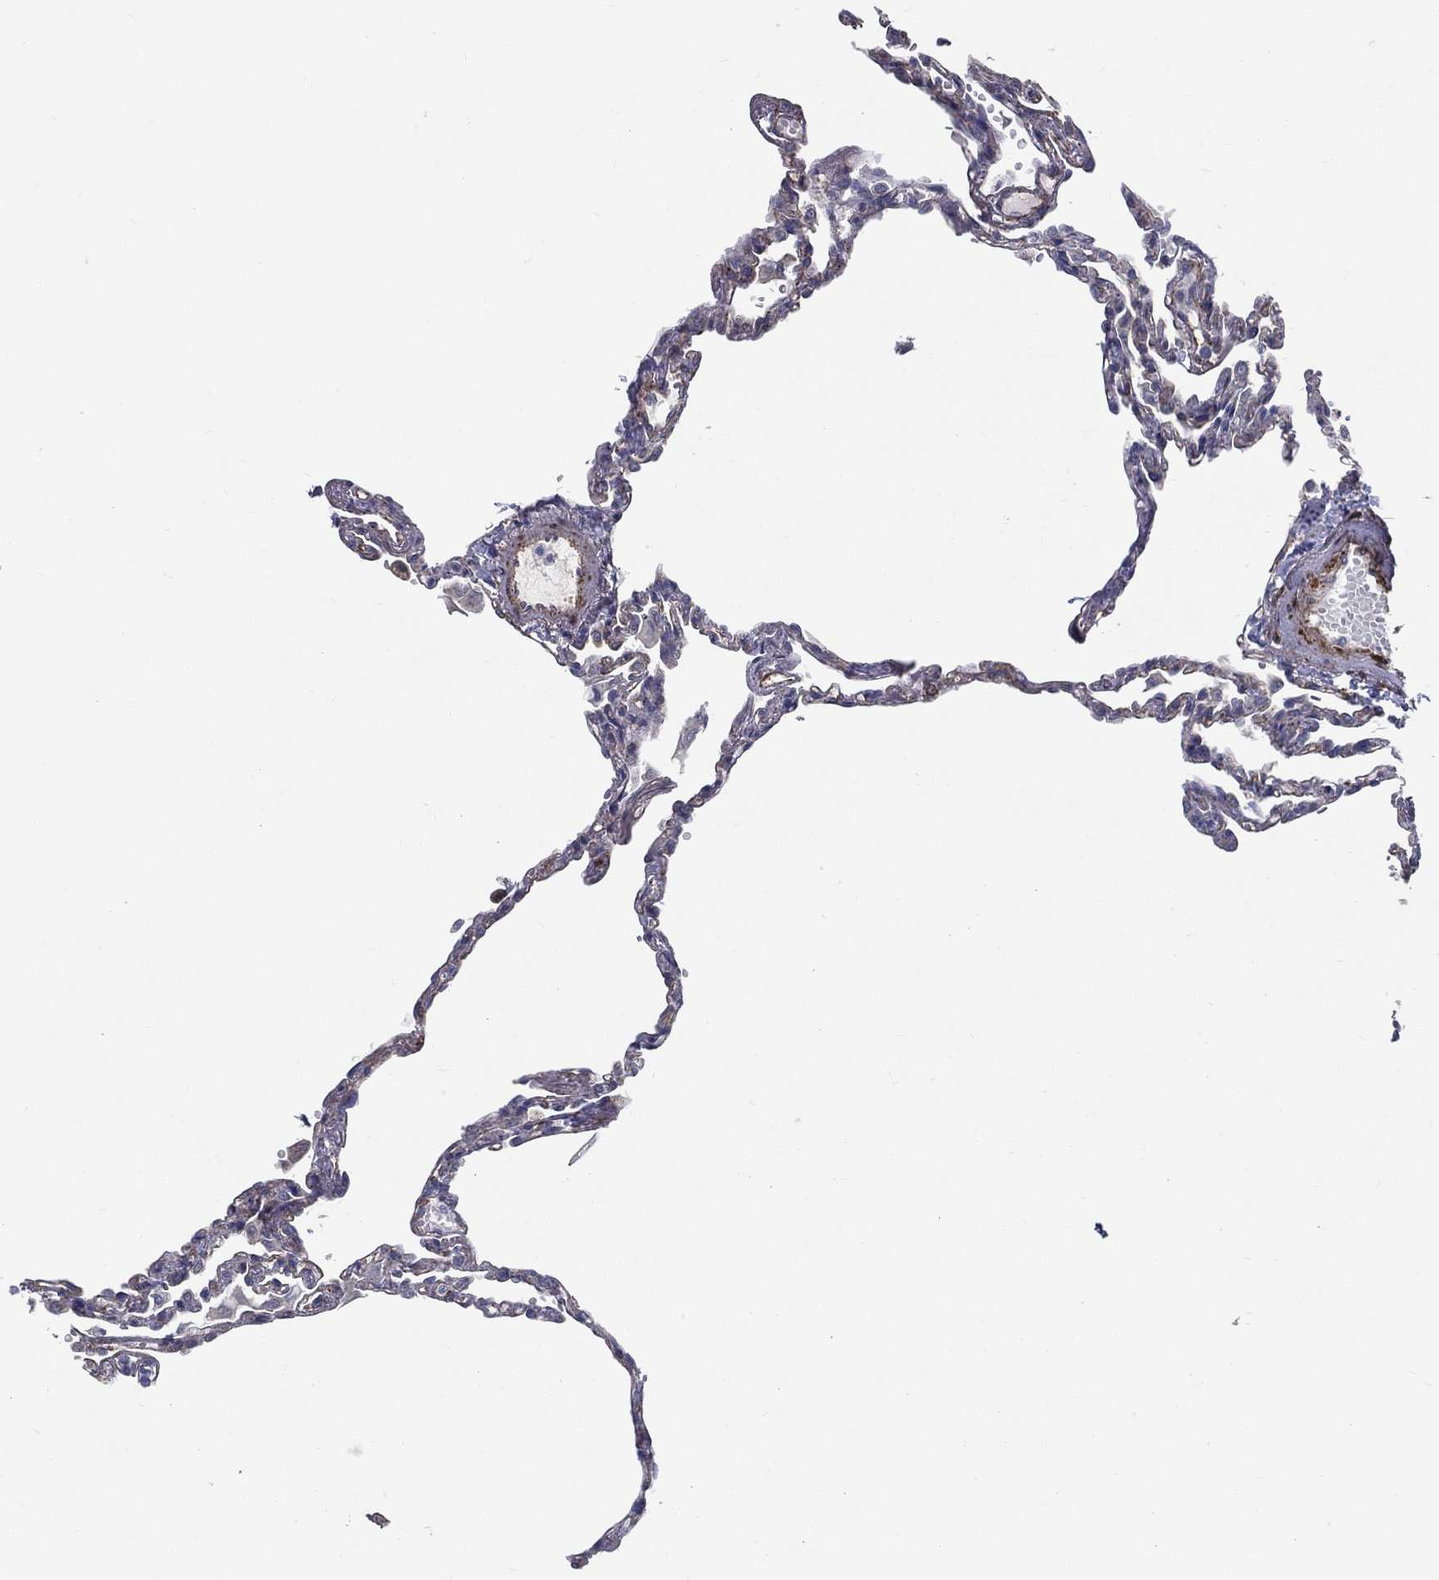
{"staining": {"intensity": "negative", "quantity": "none", "location": "none"}, "tissue": "lung", "cell_type": "Alveolar cells", "image_type": "normal", "snomed": [{"axis": "morphology", "description": "Normal tissue, NOS"}, {"axis": "topography", "description": "Lung"}], "caption": "Immunohistochemistry (IHC) of normal lung shows no positivity in alveolar cells.", "gene": "LRRC56", "patient": {"sex": "male", "age": 78}}